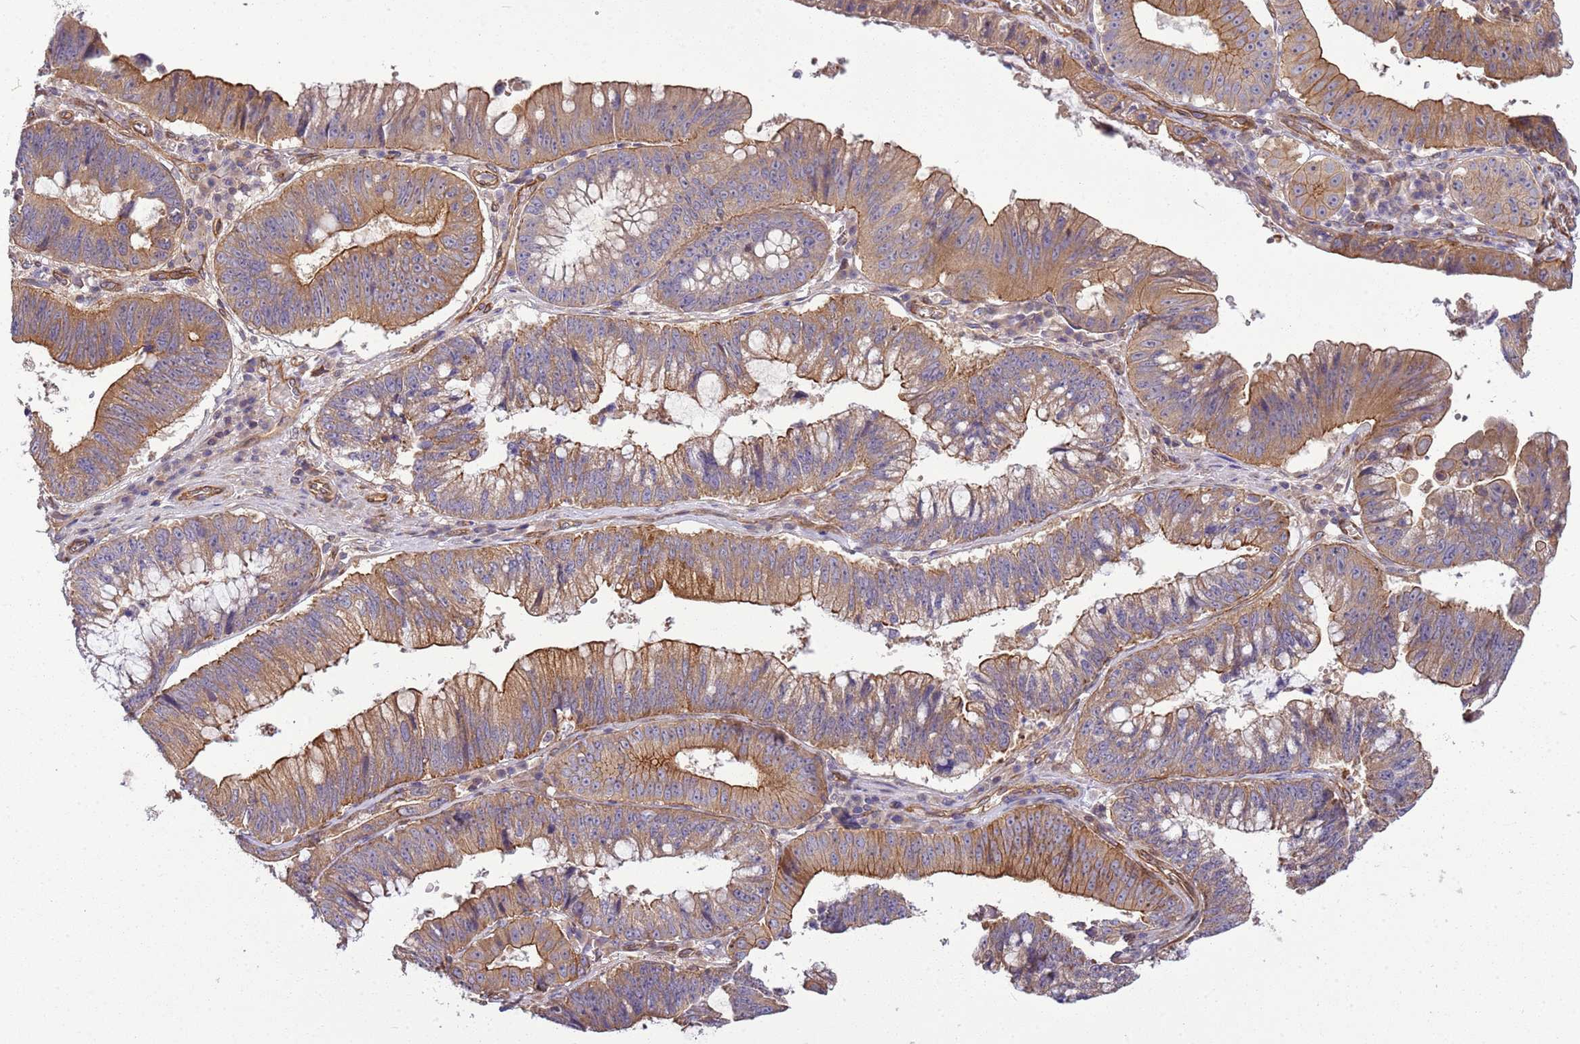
{"staining": {"intensity": "moderate", "quantity": ">75%", "location": "cytoplasmic/membranous"}, "tissue": "stomach cancer", "cell_type": "Tumor cells", "image_type": "cancer", "snomed": [{"axis": "morphology", "description": "Adenocarcinoma, NOS"}, {"axis": "topography", "description": "Stomach"}], "caption": "This histopathology image exhibits IHC staining of stomach adenocarcinoma, with medium moderate cytoplasmic/membranous positivity in about >75% of tumor cells.", "gene": "GNL1", "patient": {"sex": "male", "age": 59}}